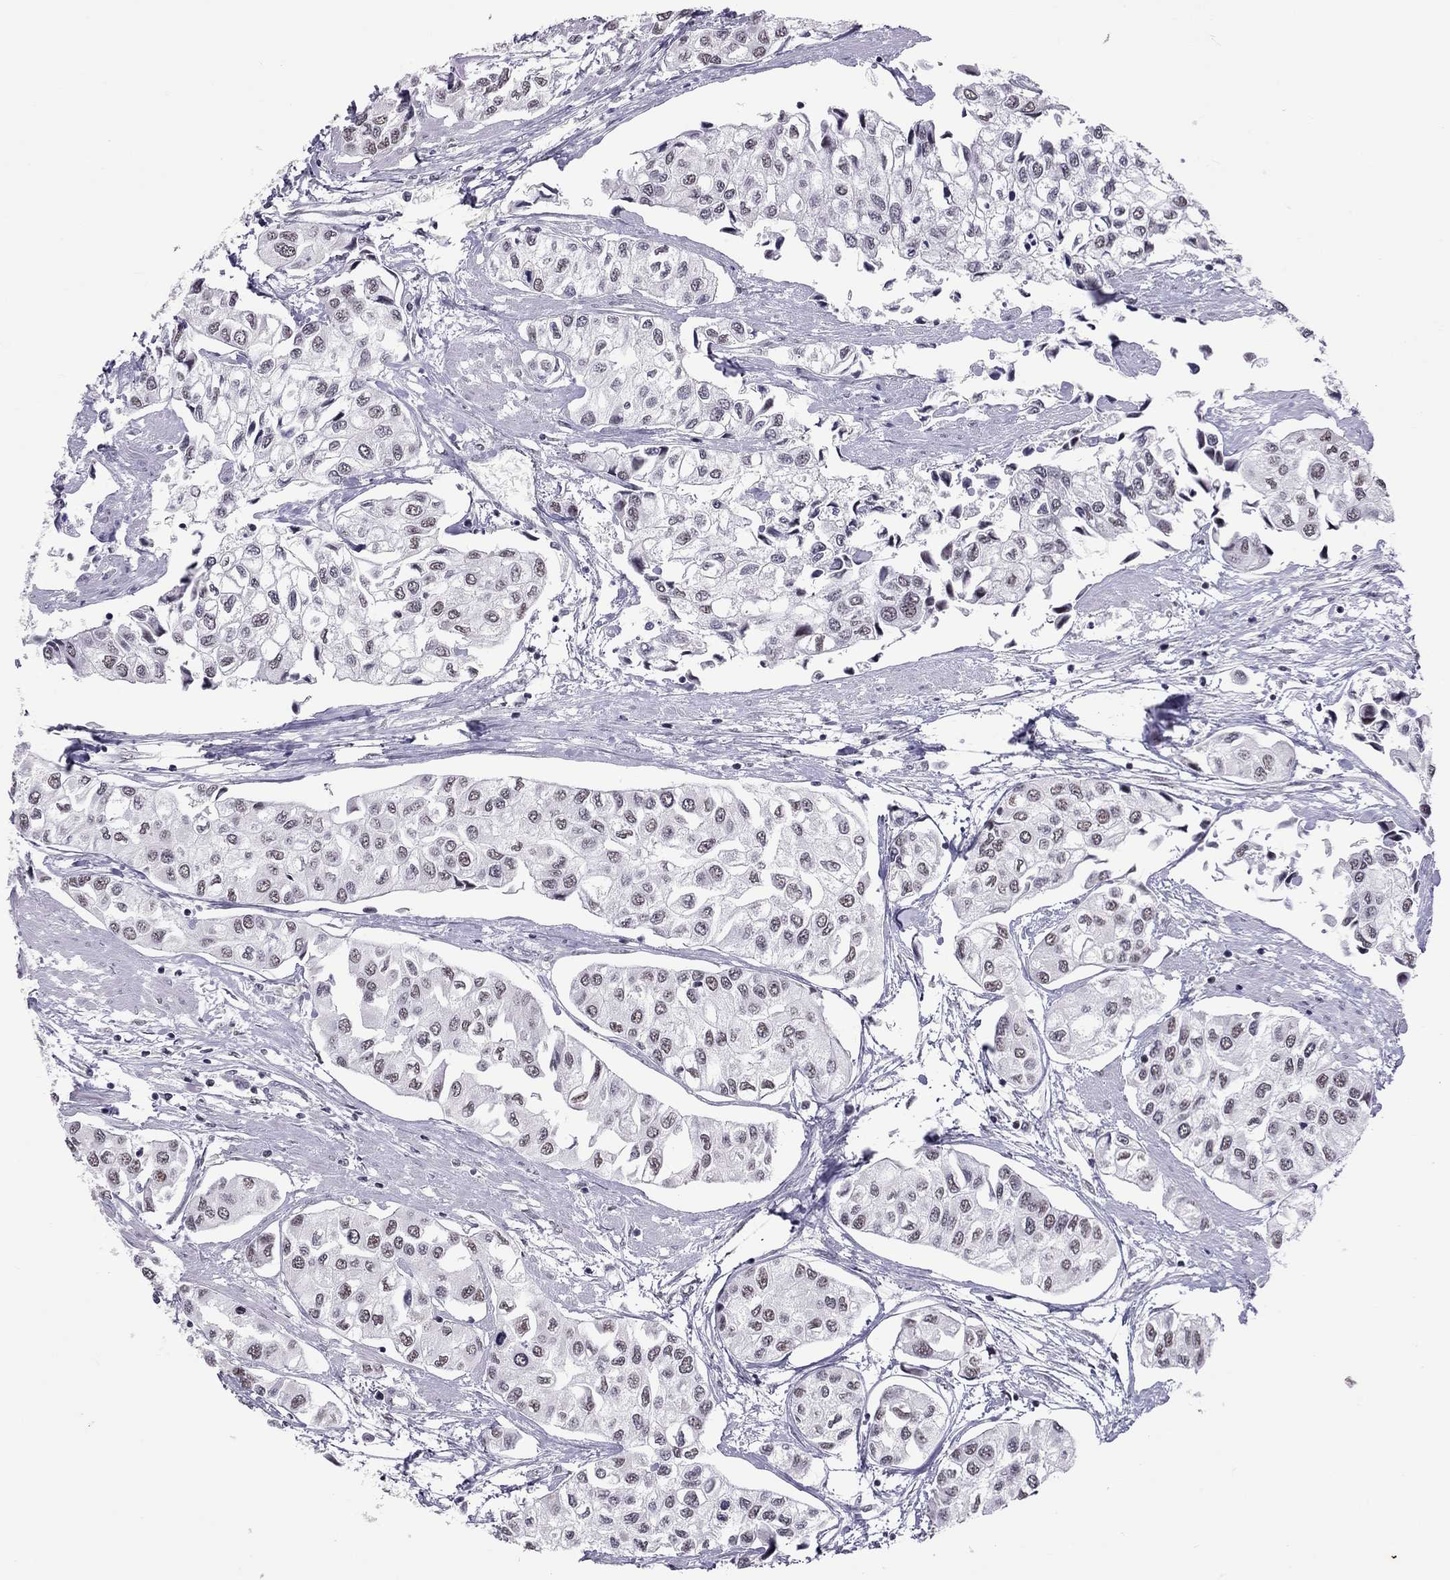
{"staining": {"intensity": "weak", "quantity": "<25%", "location": "nuclear"}, "tissue": "urothelial cancer", "cell_type": "Tumor cells", "image_type": "cancer", "snomed": [{"axis": "morphology", "description": "Urothelial carcinoma, High grade"}, {"axis": "topography", "description": "Urinary bladder"}], "caption": "Protein analysis of high-grade urothelial carcinoma demonstrates no significant expression in tumor cells.", "gene": "PPP1R3A", "patient": {"sex": "male", "age": 73}}